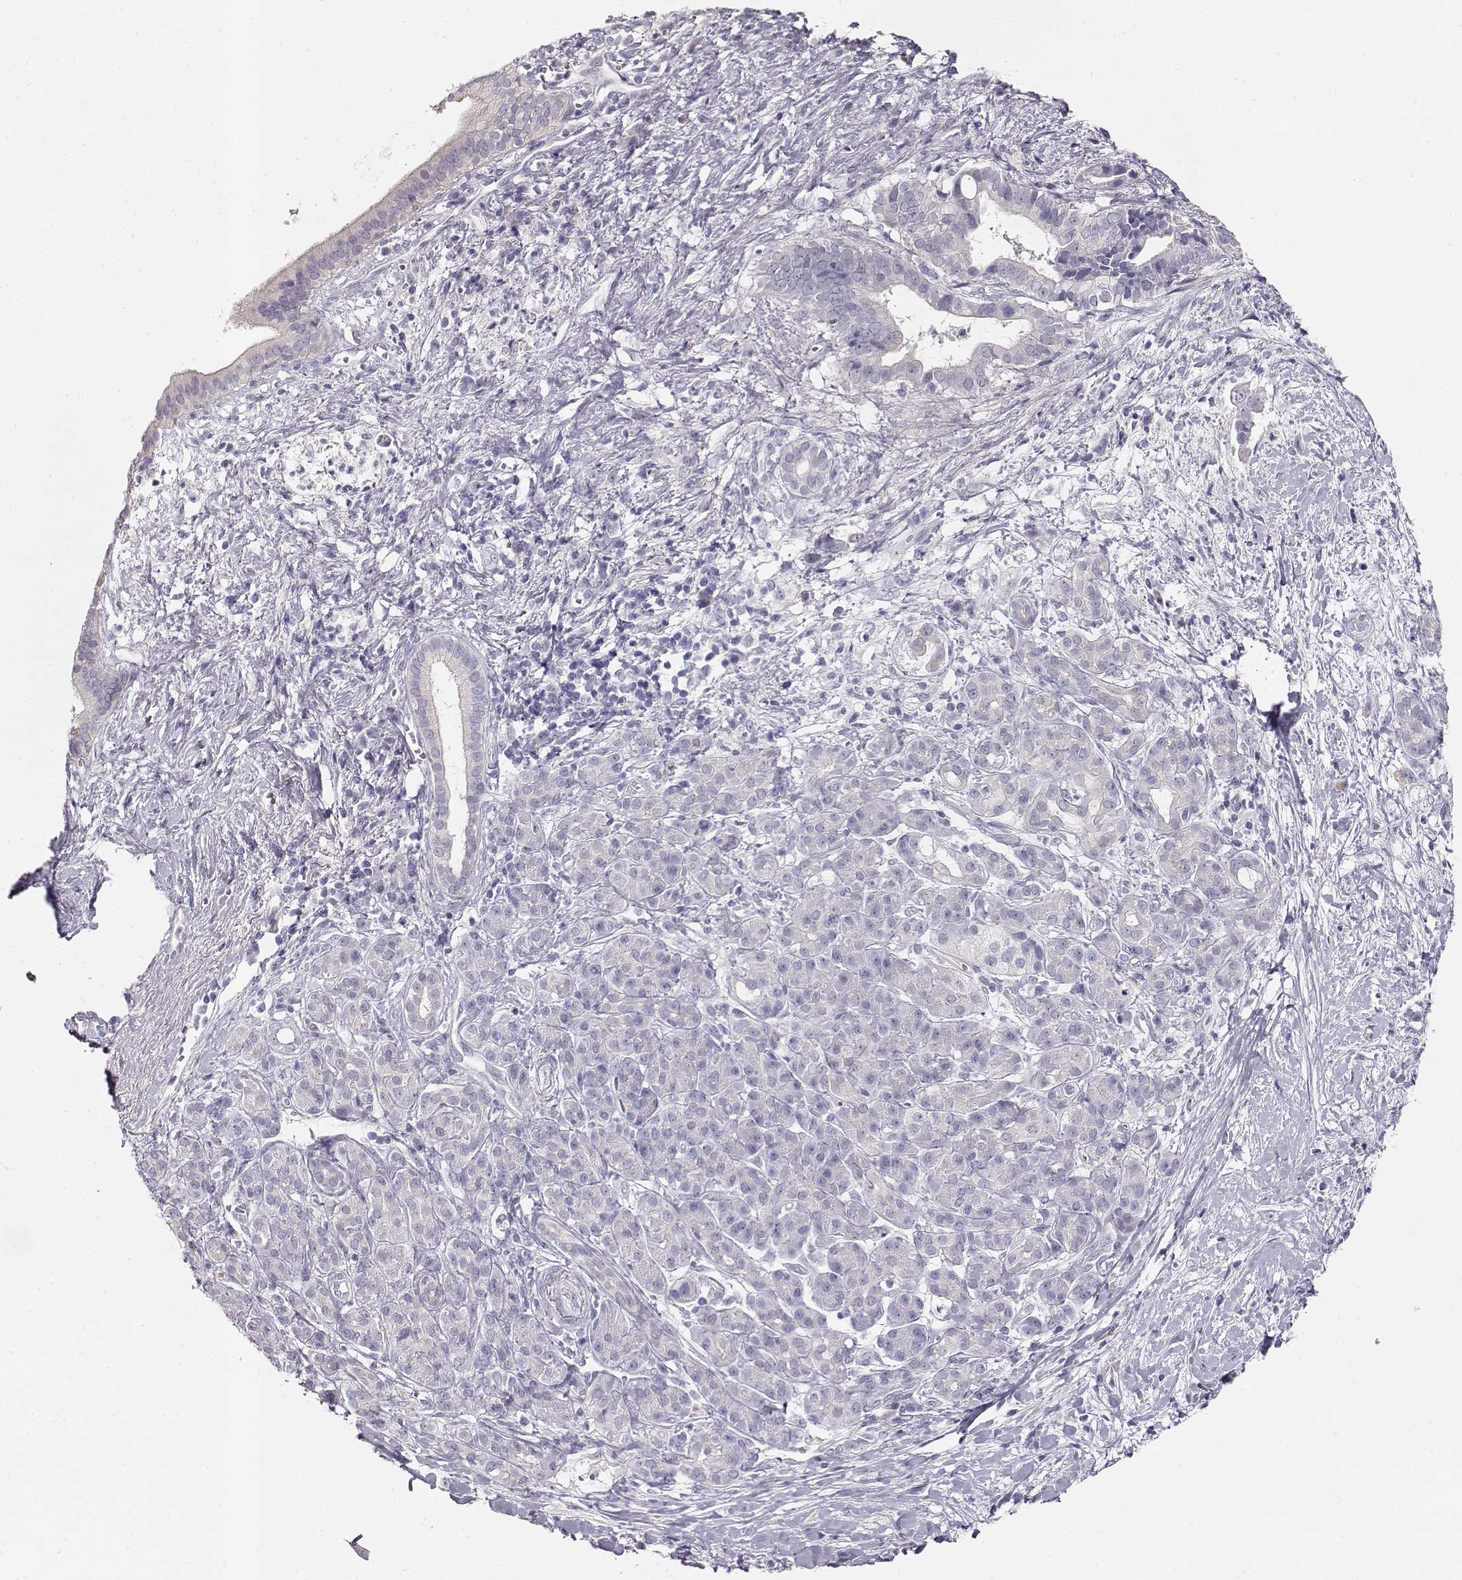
{"staining": {"intensity": "negative", "quantity": "none", "location": "none"}, "tissue": "pancreatic cancer", "cell_type": "Tumor cells", "image_type": "cancer", "snomed": [{"axis": "morphology", "description": "Adenocarcinoma, NOS"}, {"axis": "topography", "description": "Pancreas"}], "caption": "There is no significant positivity in tumor cells of pancreatic cancer (adenocarcinoma).", "gene": "GLIPR1L2", "patient": {"sex": "male", "age": 61}}